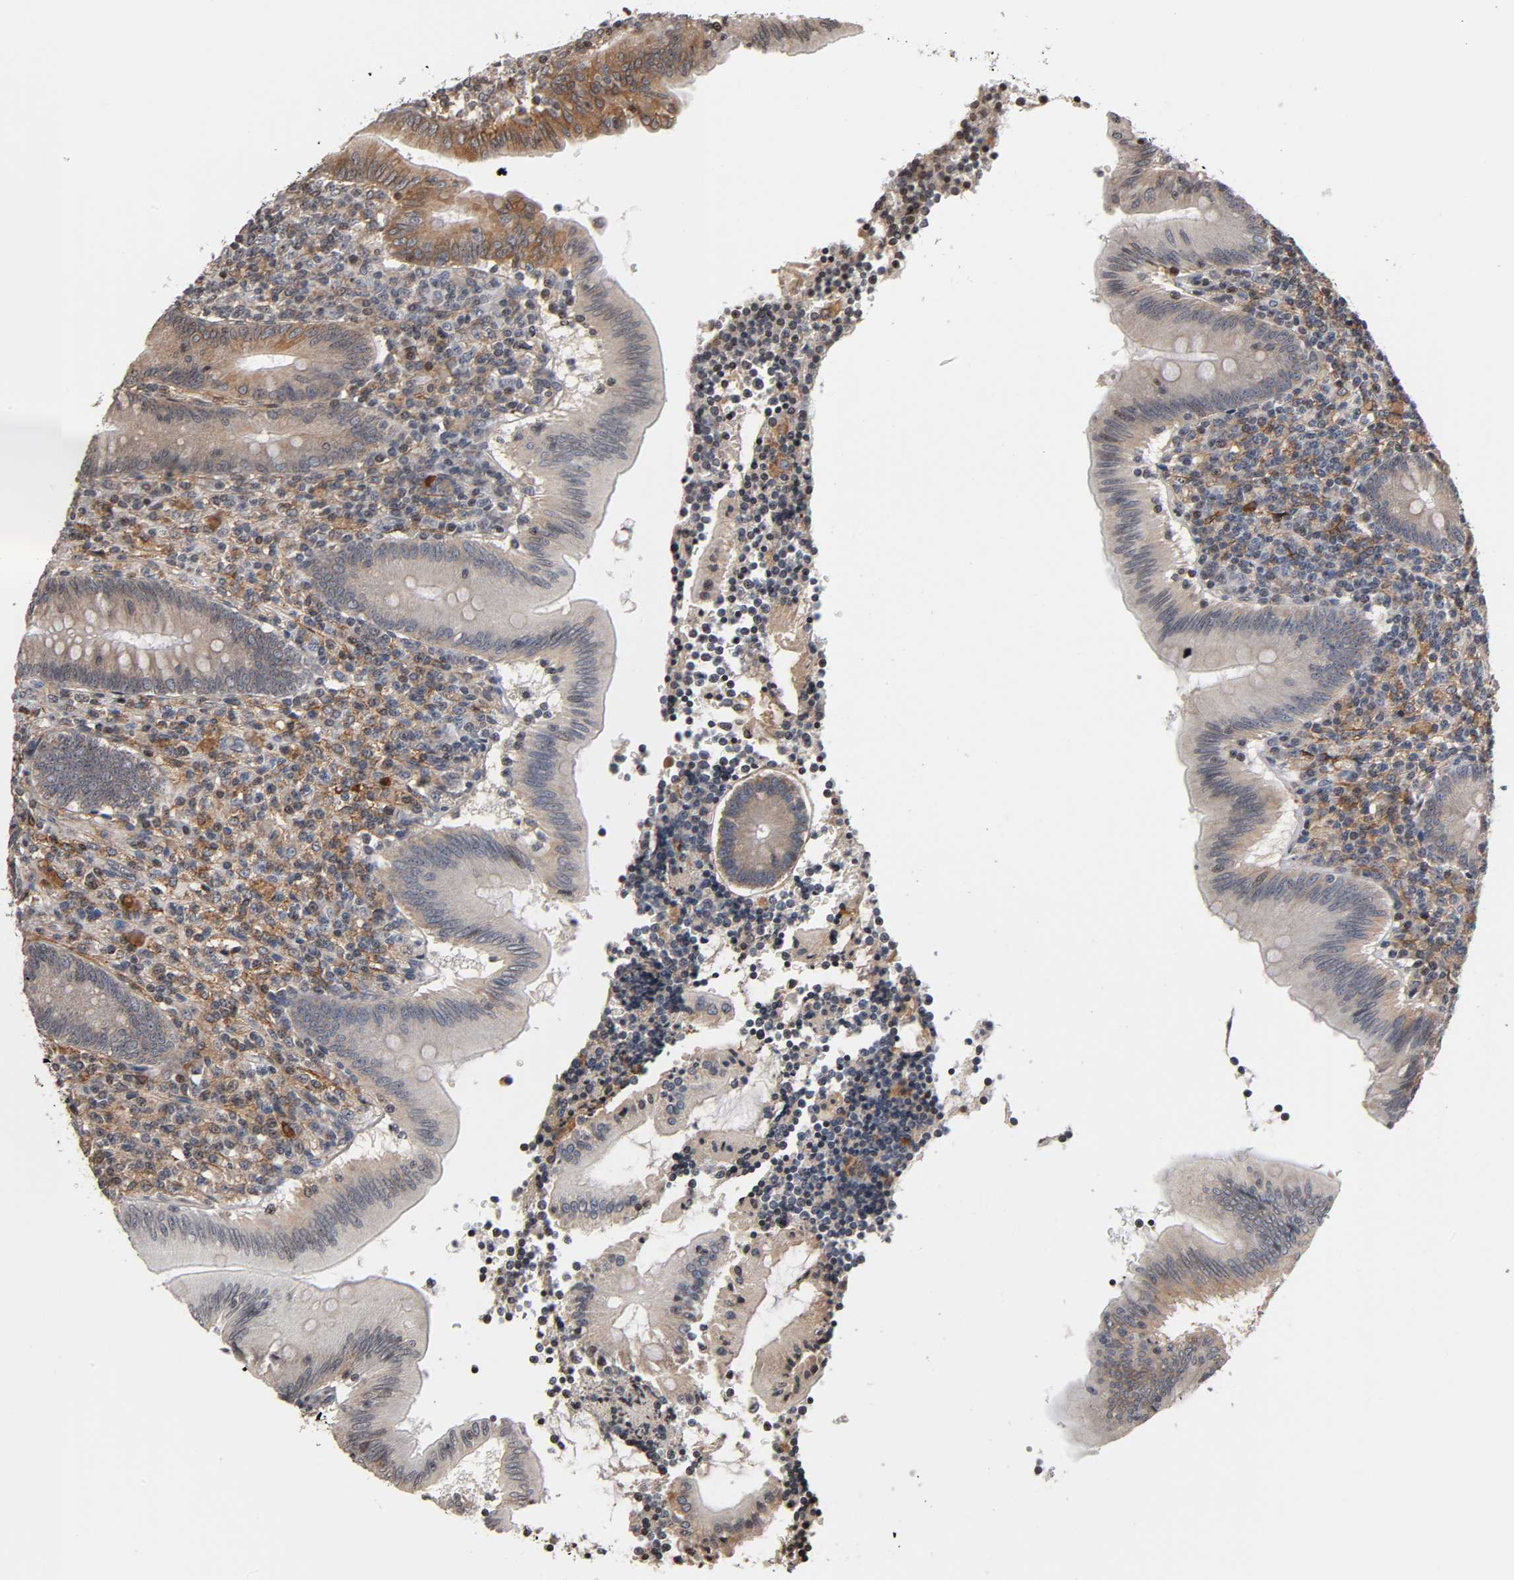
{"staining": {"intensity": "weak", "quantity": "25%-75%", "location": "cytoplasmic/membranous"}, "tissue": "appendix", "cell_type": "Glandular cells", "image_type": "normal", "snomed": [{"axis": "morphology", "description": "Normal tissue, NOS"}, {"axis": "morphology", "description": "Inflammation, NOS"}, {"axis": "topography", "description": "Appendix"}], "caption": "Immunohistochemistry (IHC) micrograph of normal appendix: human appendix stained using immunohistochemistry (IHC) shows low levels of weak protein expression localized specifically in the cytoplasmic/membranous of glandular cells, appearing as a cytoplasmic/membranous brown color.", "gene": "ITGAV", "patient": {"sex": "male", "age": 46}}